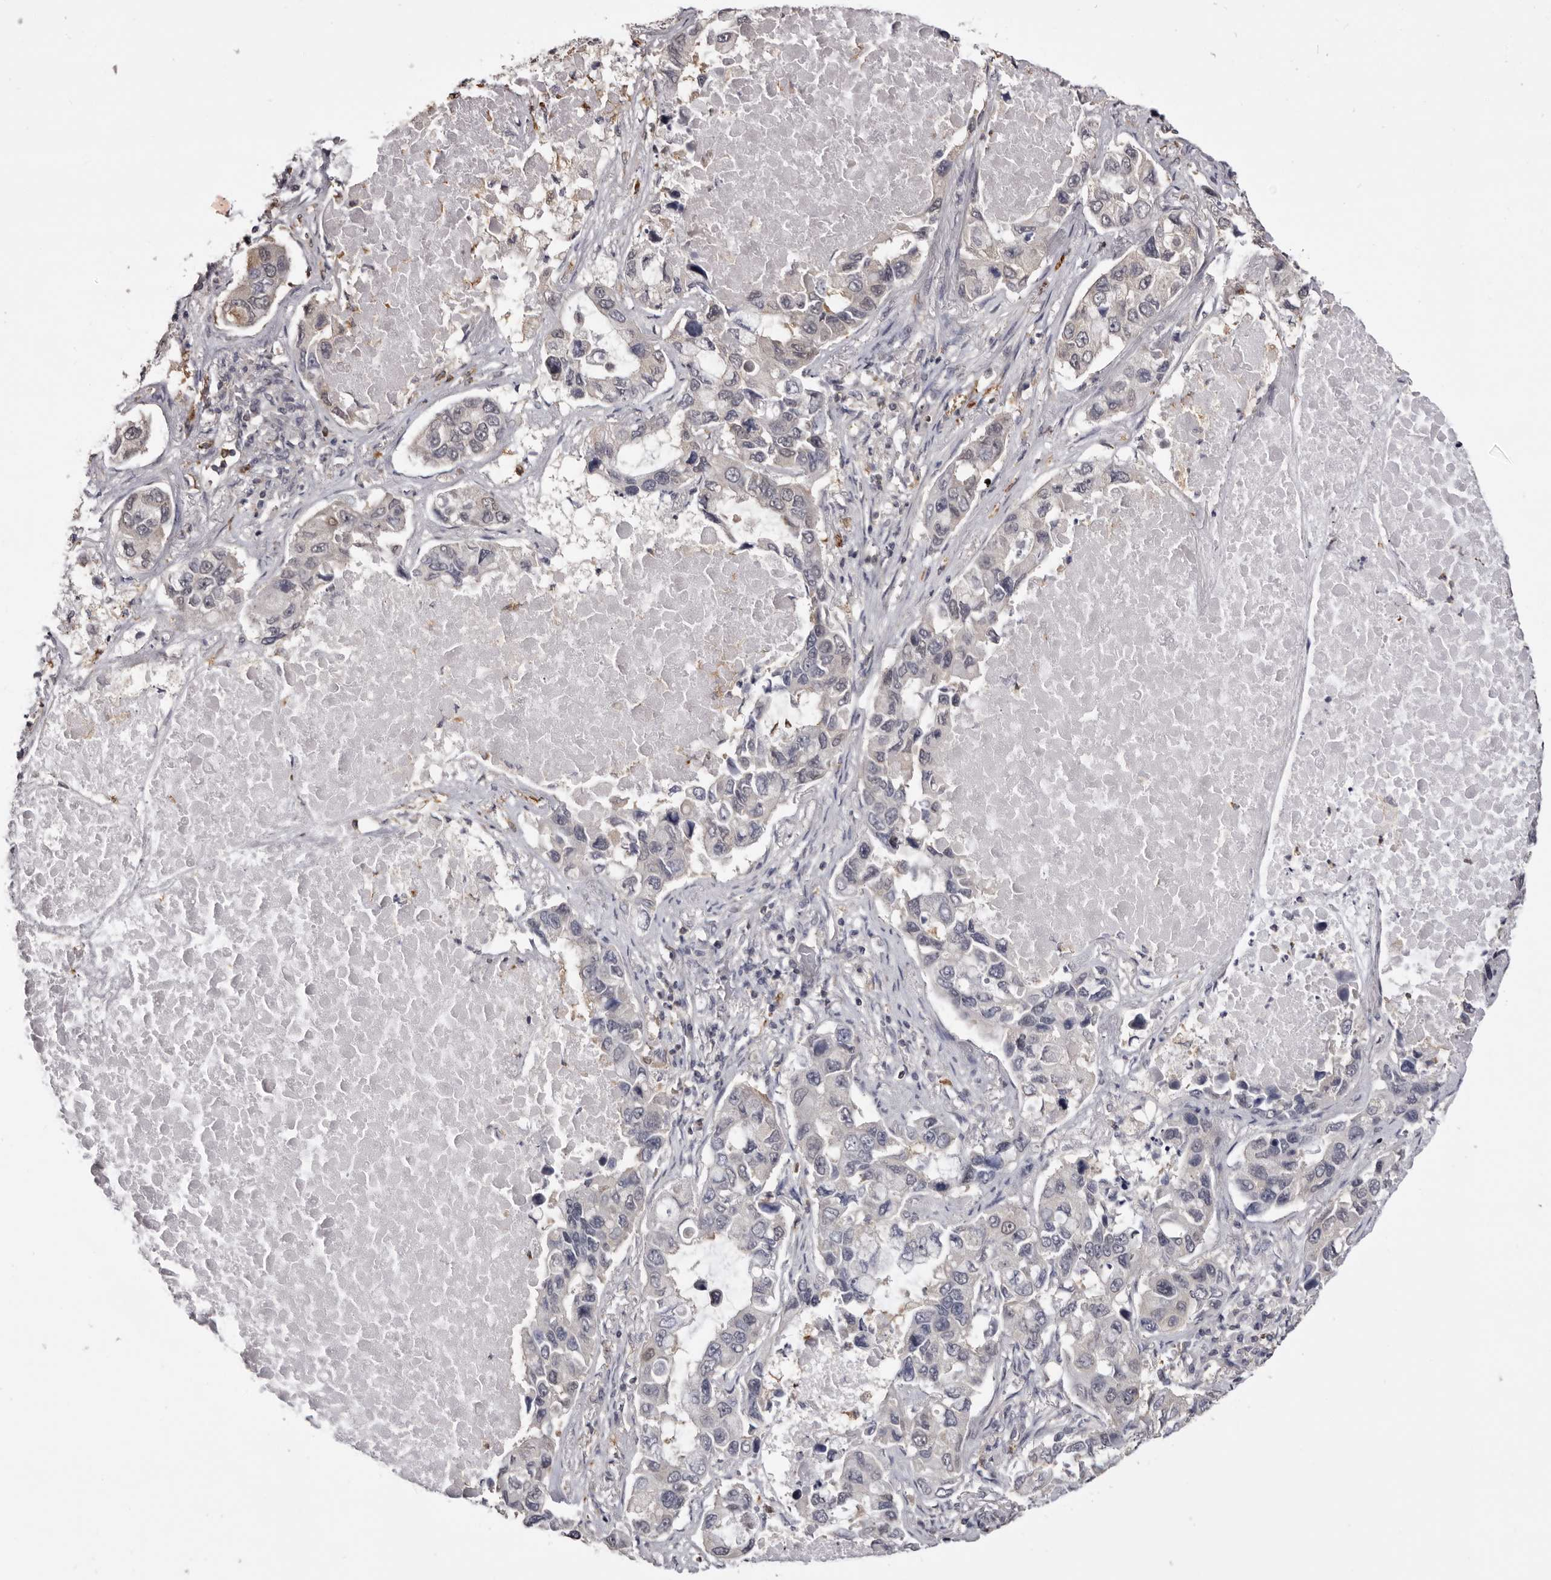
{"staining": {"intensity": "negative", "quantity": "none", "location": "none"}, "tissue": "lung cancer", "cell_type": "Tumor cells", "image_type": "cancer", "snomed": [{"axis": "morphology", "description": "Adenocarcinoma, NOS"}, {"axis": "topography", "description": "Lung"}], "caption": "This is an immunohistochemistry micrograph of human lung cancer (adenocarcinoma). There is no staining in tumor cells.", "gene": "TNNI1", "patient": {"sex": "male", "age": 64}}